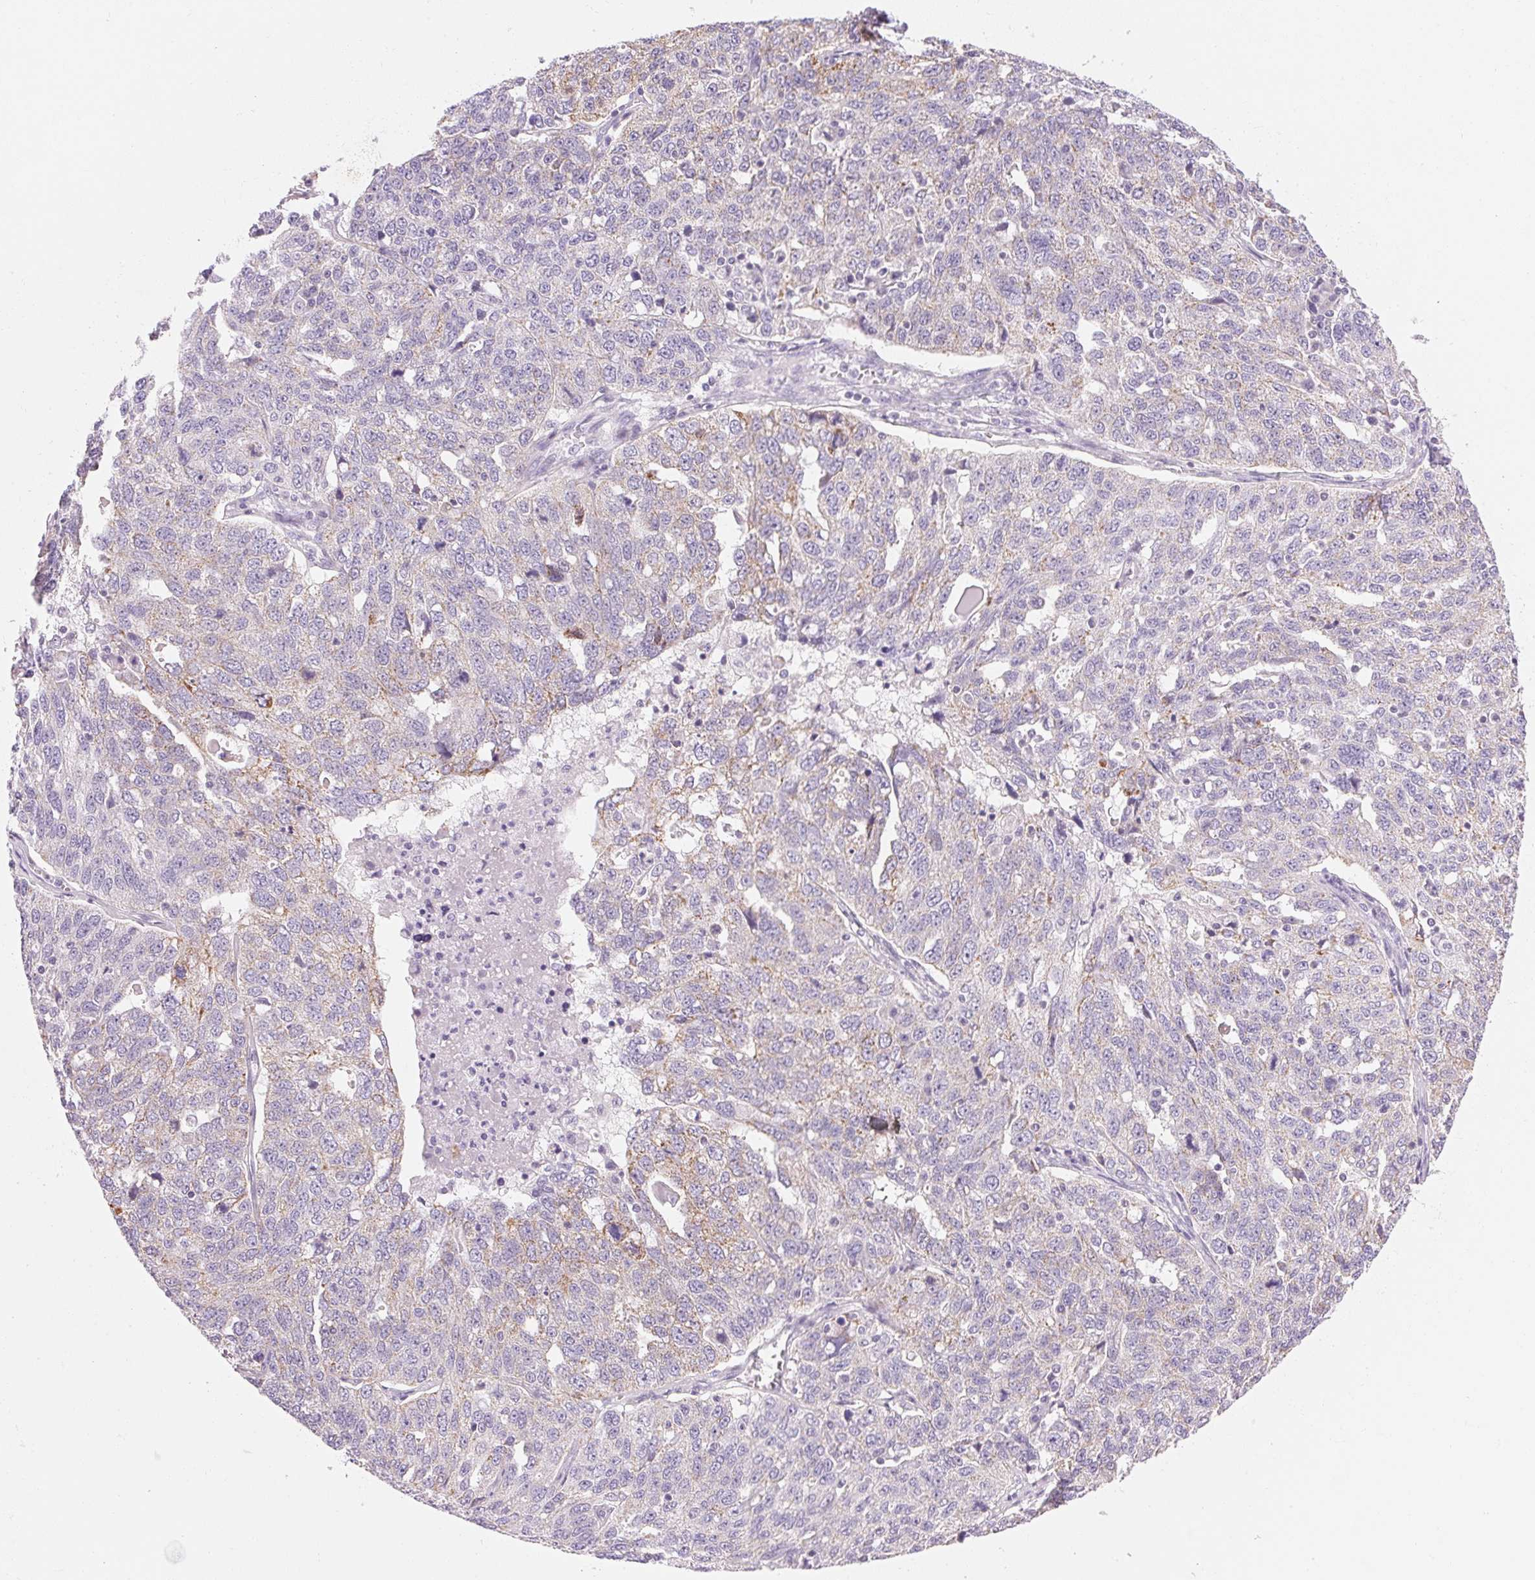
{"staining": {"intensity": "weak", "quantity": "<25%", "location": "cytoplasmic/membranous"}, "tissue": "ovarian cancer", "cell_type": "Tumor cells", "image_type": "cancer", "snomed": [{"axis": "morphology", "description": "Cystadenocarcinoma, serous, NOS"}, {"axis": "topography", "description": "Ovary"}], "caption": "Serous cystadenocarcinoma (ovarian) was stained to show a protein in brown. There is no significant staining in tumor cells. (DAB (3,3'-diaminobenzidine) IHC, high magnification).", "gene": "CYP11B1", "patient": {"sex": "female", "age": 71}}